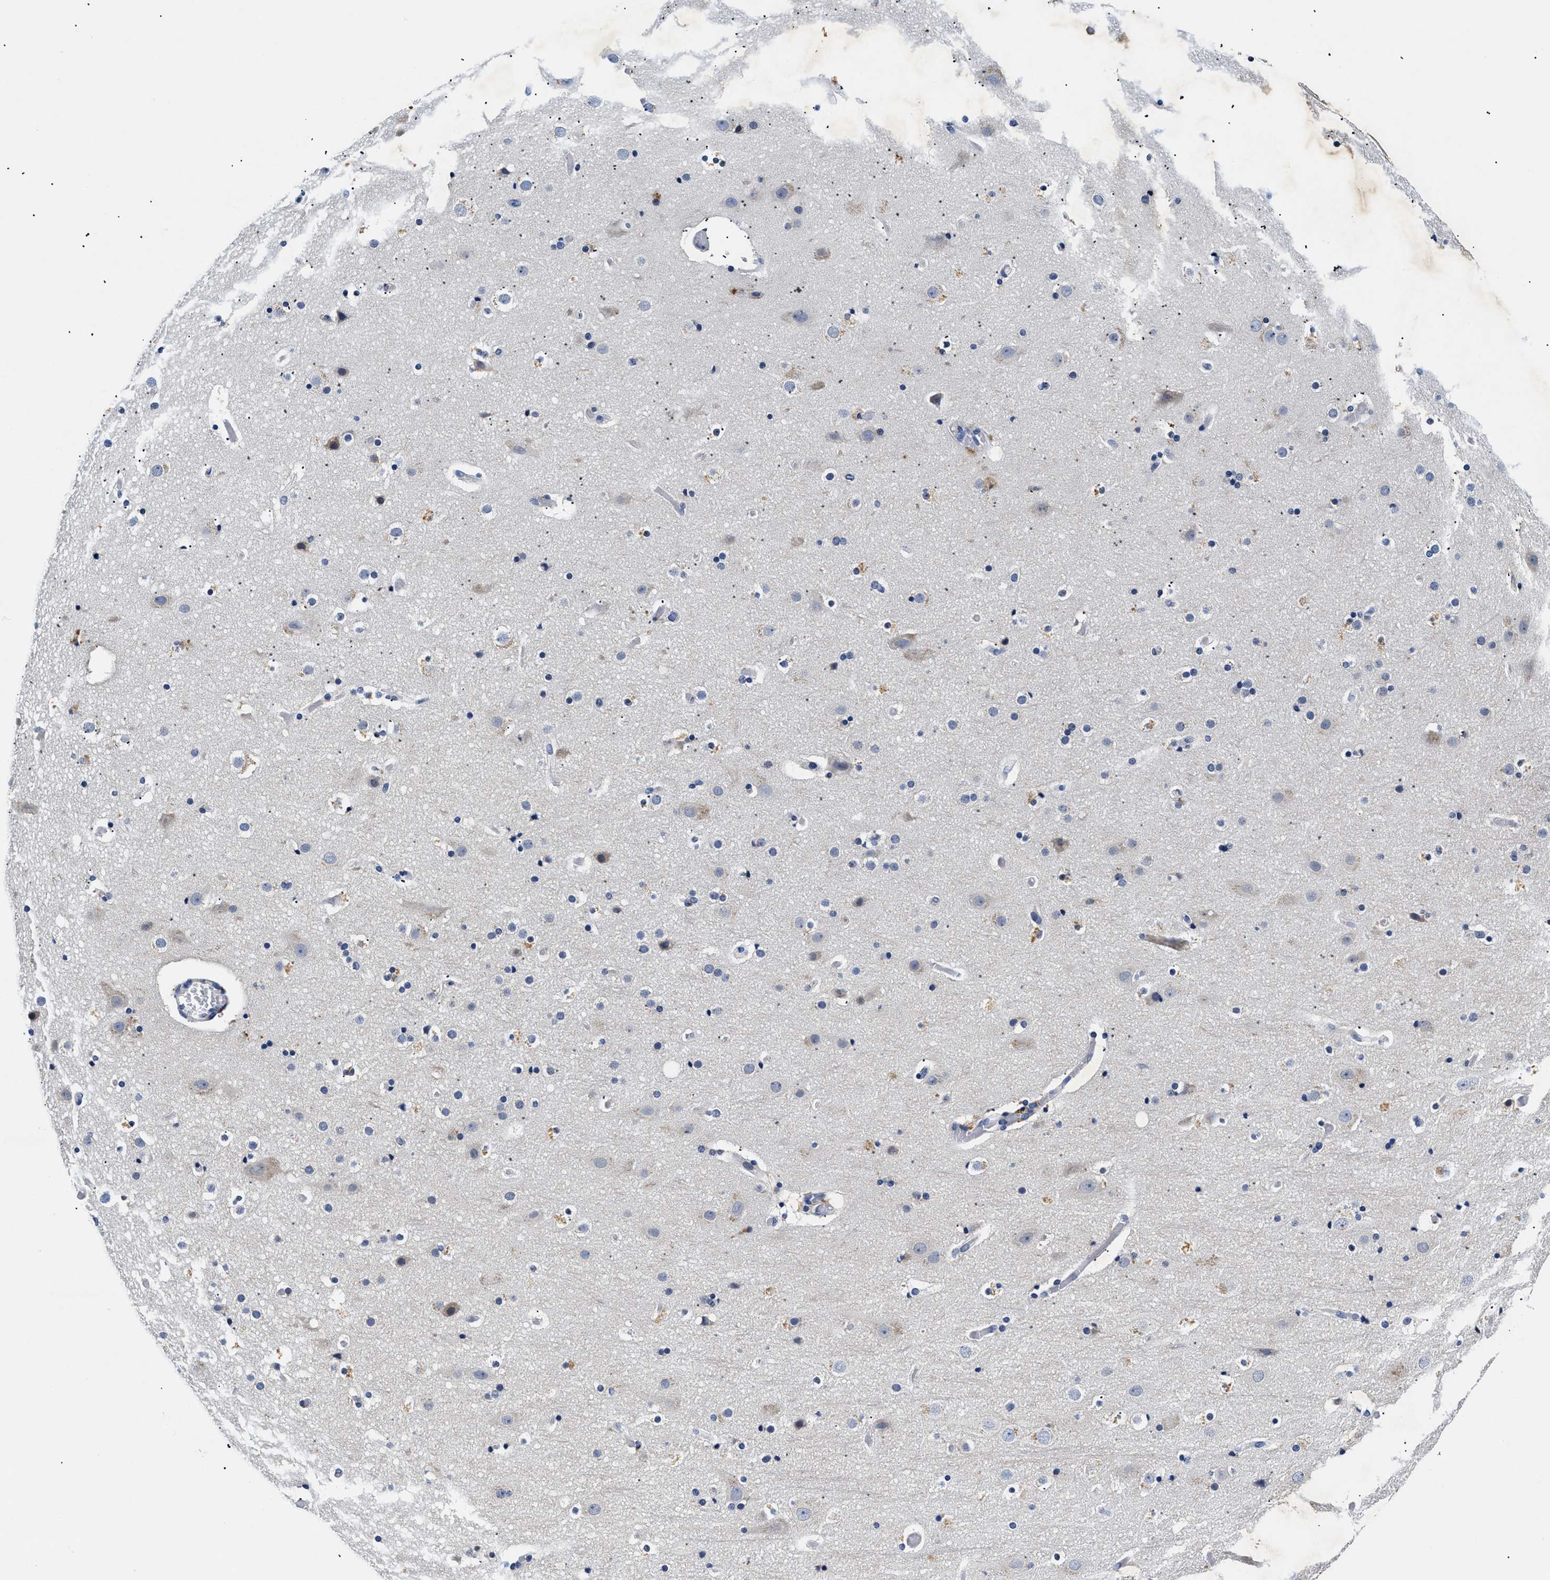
{"staining": {"intensity": "negative", "quantity": "none", "location": "none"}, "tissue": "cerebral cortex", "cell_type": "Endothelial cells", "image_type": "normal", "snomed": [{"axis": "morphology", "description": "Normal tissue, NOS"}, {"axis": "topography", "description": "Cerebral cortex"}], "caption": "DAB immunohistochemical staining of unremarkable cerebral cortex exhibits no significant expression in endothelial cells.", "gene": "MEA1", "patient": {"sex": "male", "age": 57}}